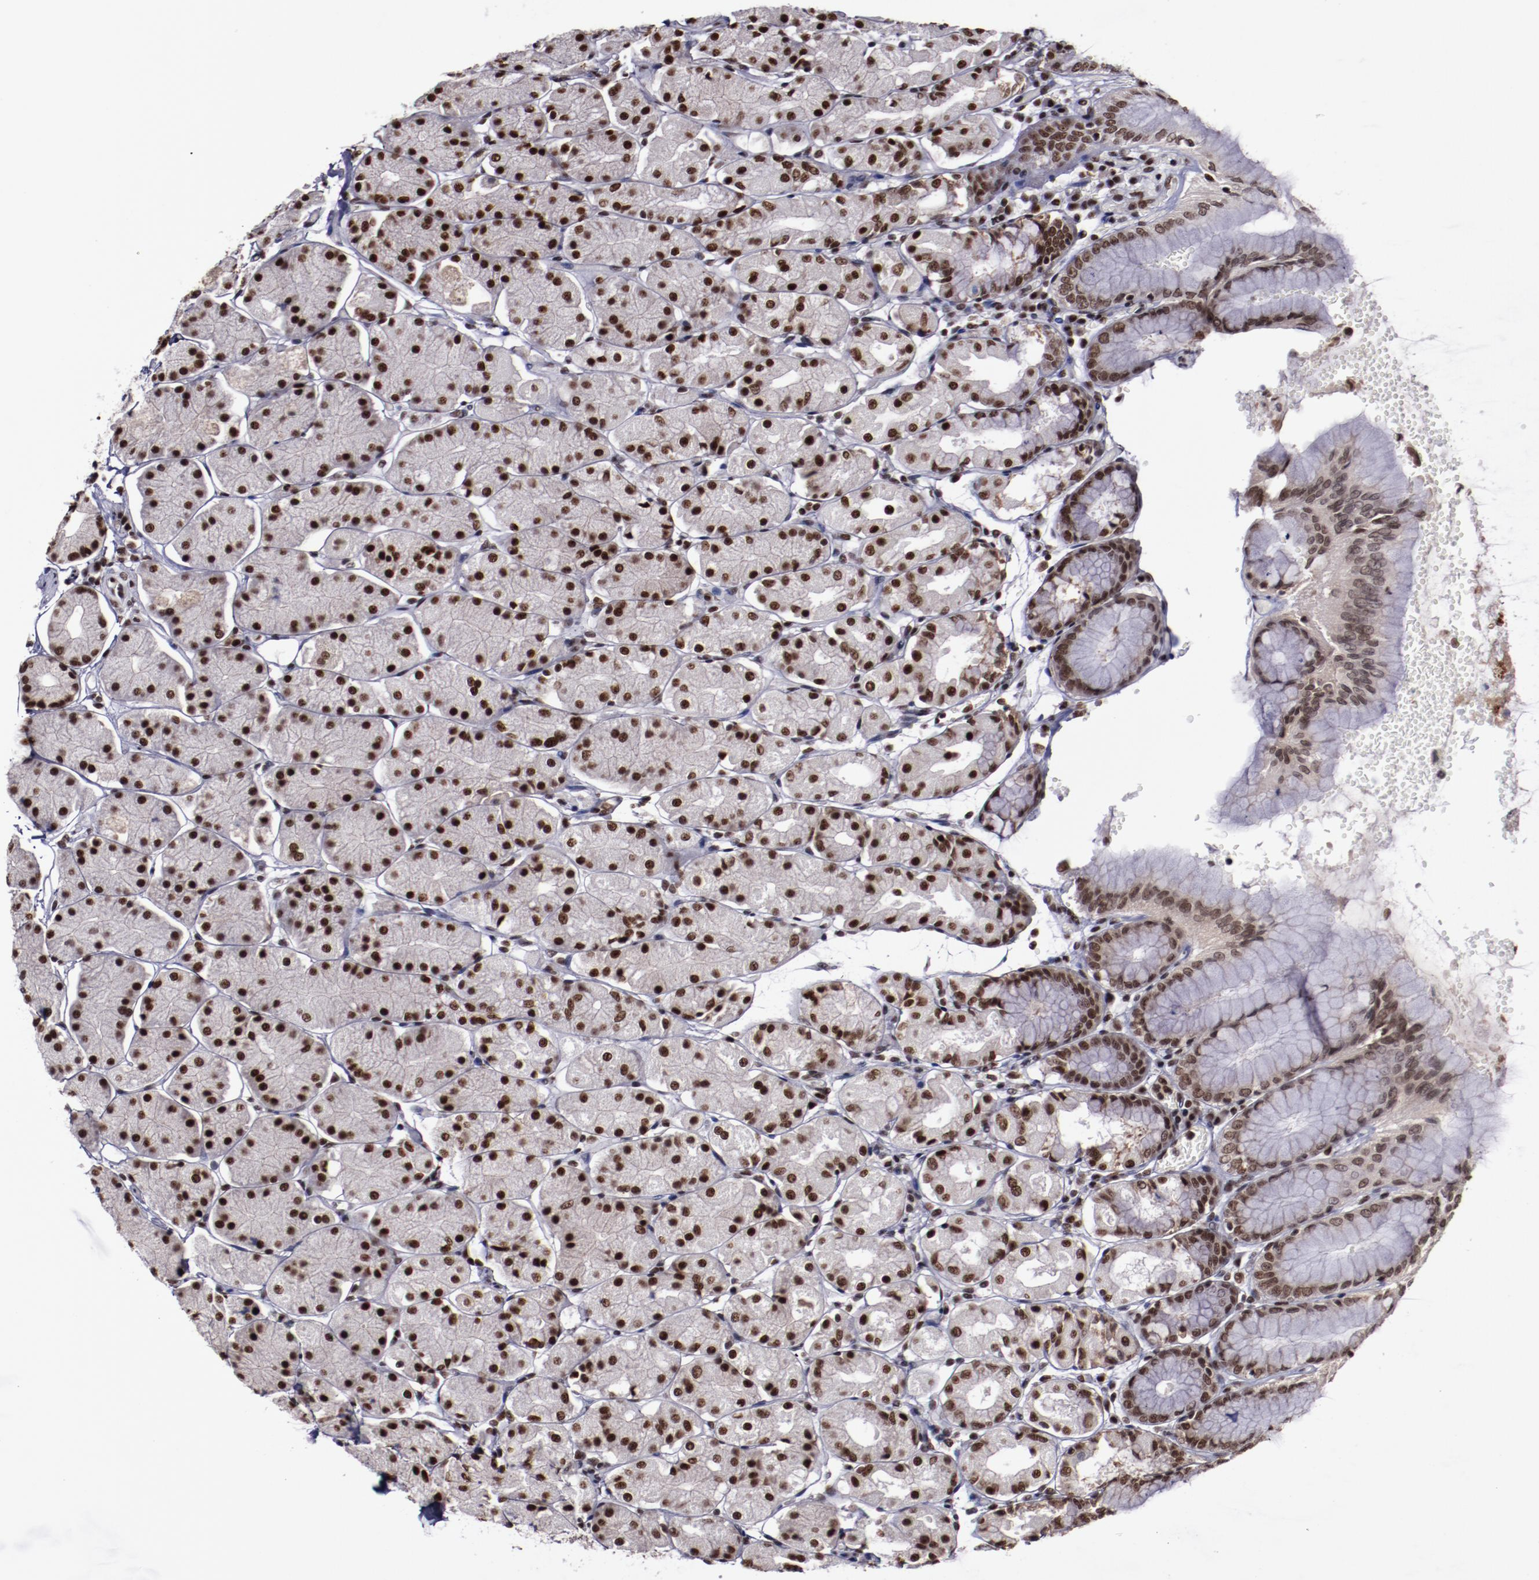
{"staining": {"intensity": "strong", "quantity": ">75%", "location": "nuclear"}, "tissue": "stomach", "cell_type": "Glandular cells", "image_type": "normal", "snomed": [{"axis": "morphology", "description": "Normal tissue, NOS"}, {"axis": "topography", "description": "Stomach, upper"}, {"axis": "topography", "description": "Stomach"}], "caption": "IHC micrograph of unremarkable stomach: human stomach stained using IHC displays high levels of strong protein expression localized specifically in the nuclear of glandular cells, appearing as a nuclear brown color.", "gene": "ERH", "patient": {"sex": "male", "age": 76}}